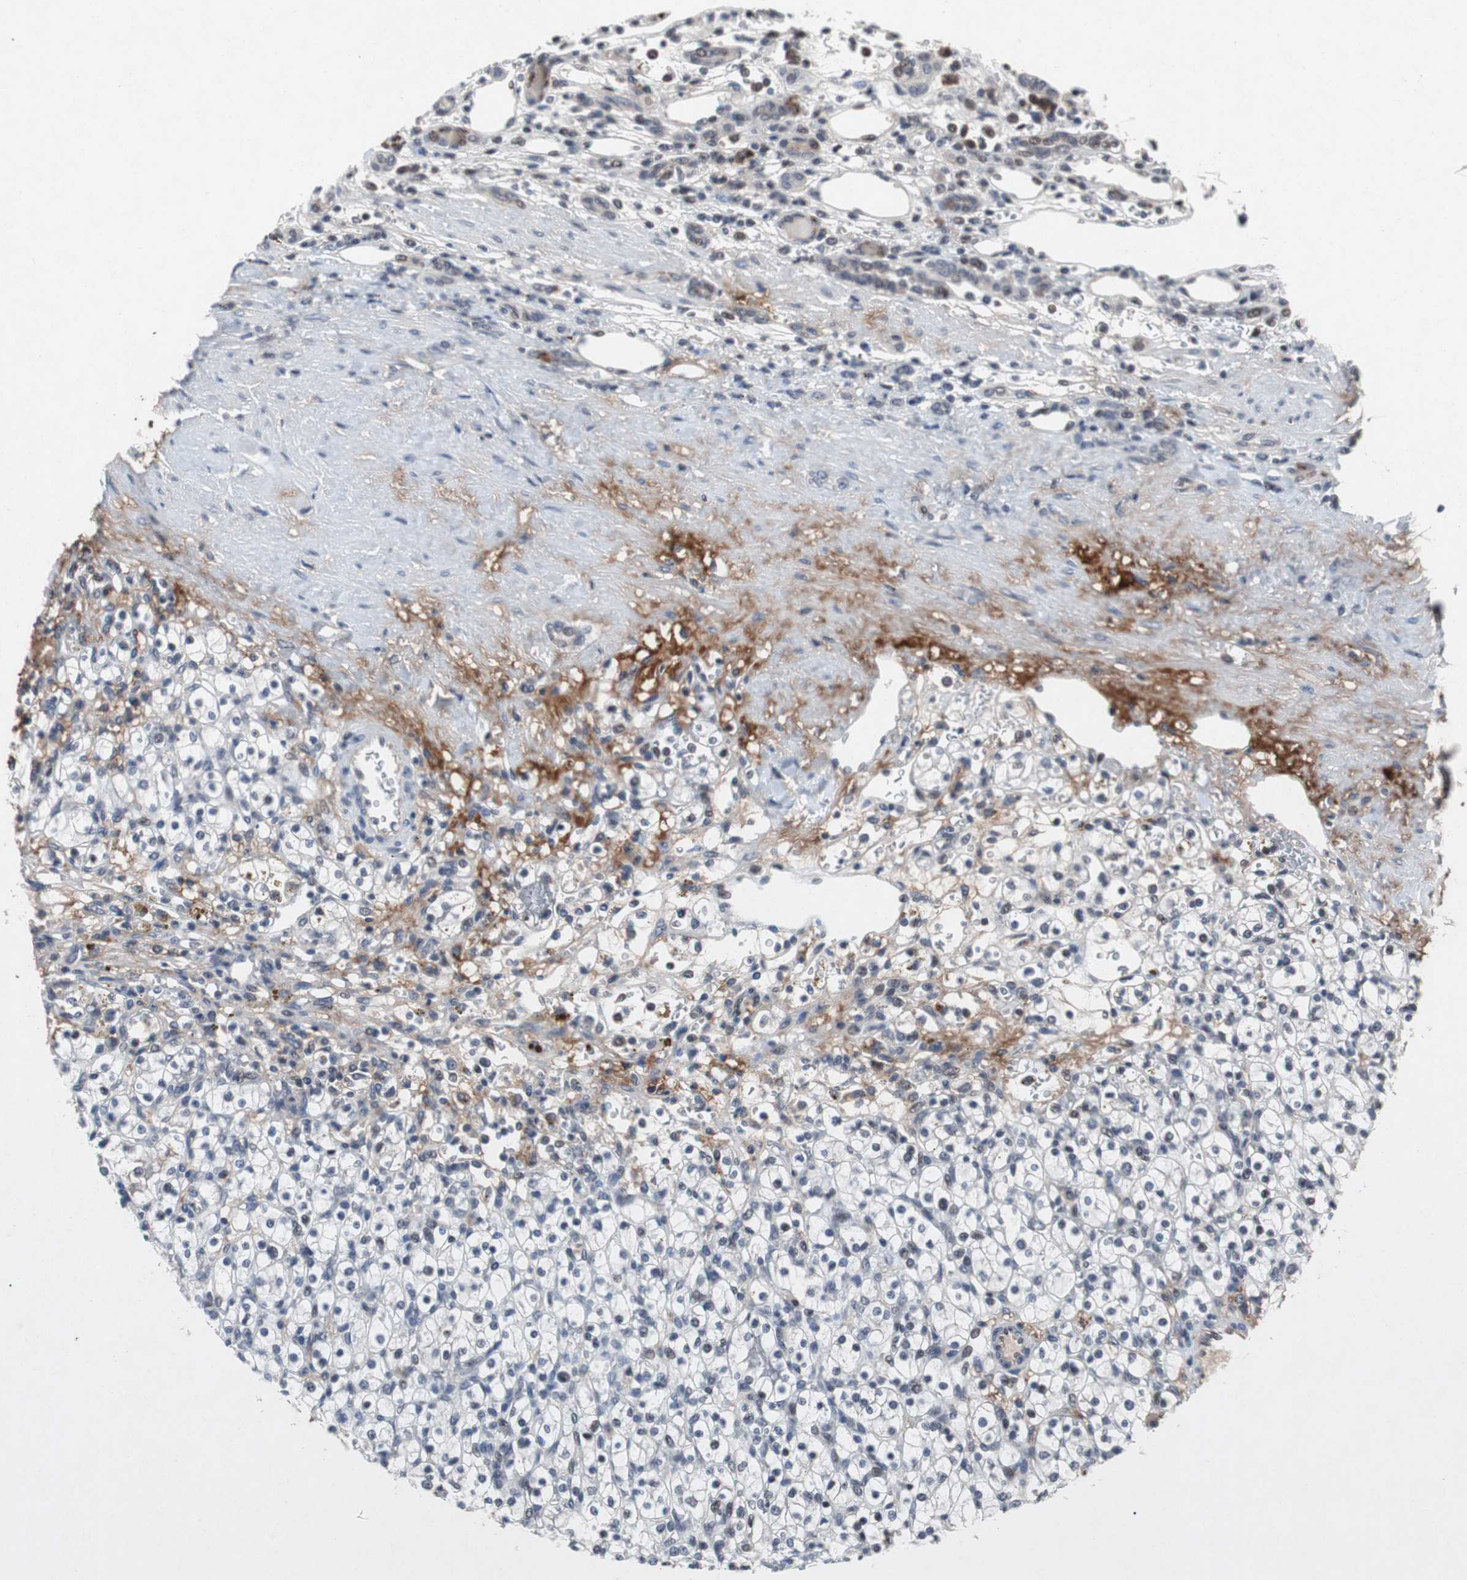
{"staining": {"intensity": "negative", "quantity": "none", "location": "none"}, "tissue": "renal cancer", "cell_type": "Tumor cells", "image_type": "cancer", "snomed": [{"axis": "morphology", "description": "Normal tissue, NOS"}, {"axis": "morphology", "description": "Adenocarcinoma, NOS"}, {"axis": "topography", "description": "Kidney"}], "caption": "This is an immunohistochemistry photomicrograph of renal cancer (adenocarcinoma). There is no staining in tumor cells.", "gene": "TP63", "patient": {"sex": "female", "age": 55}}